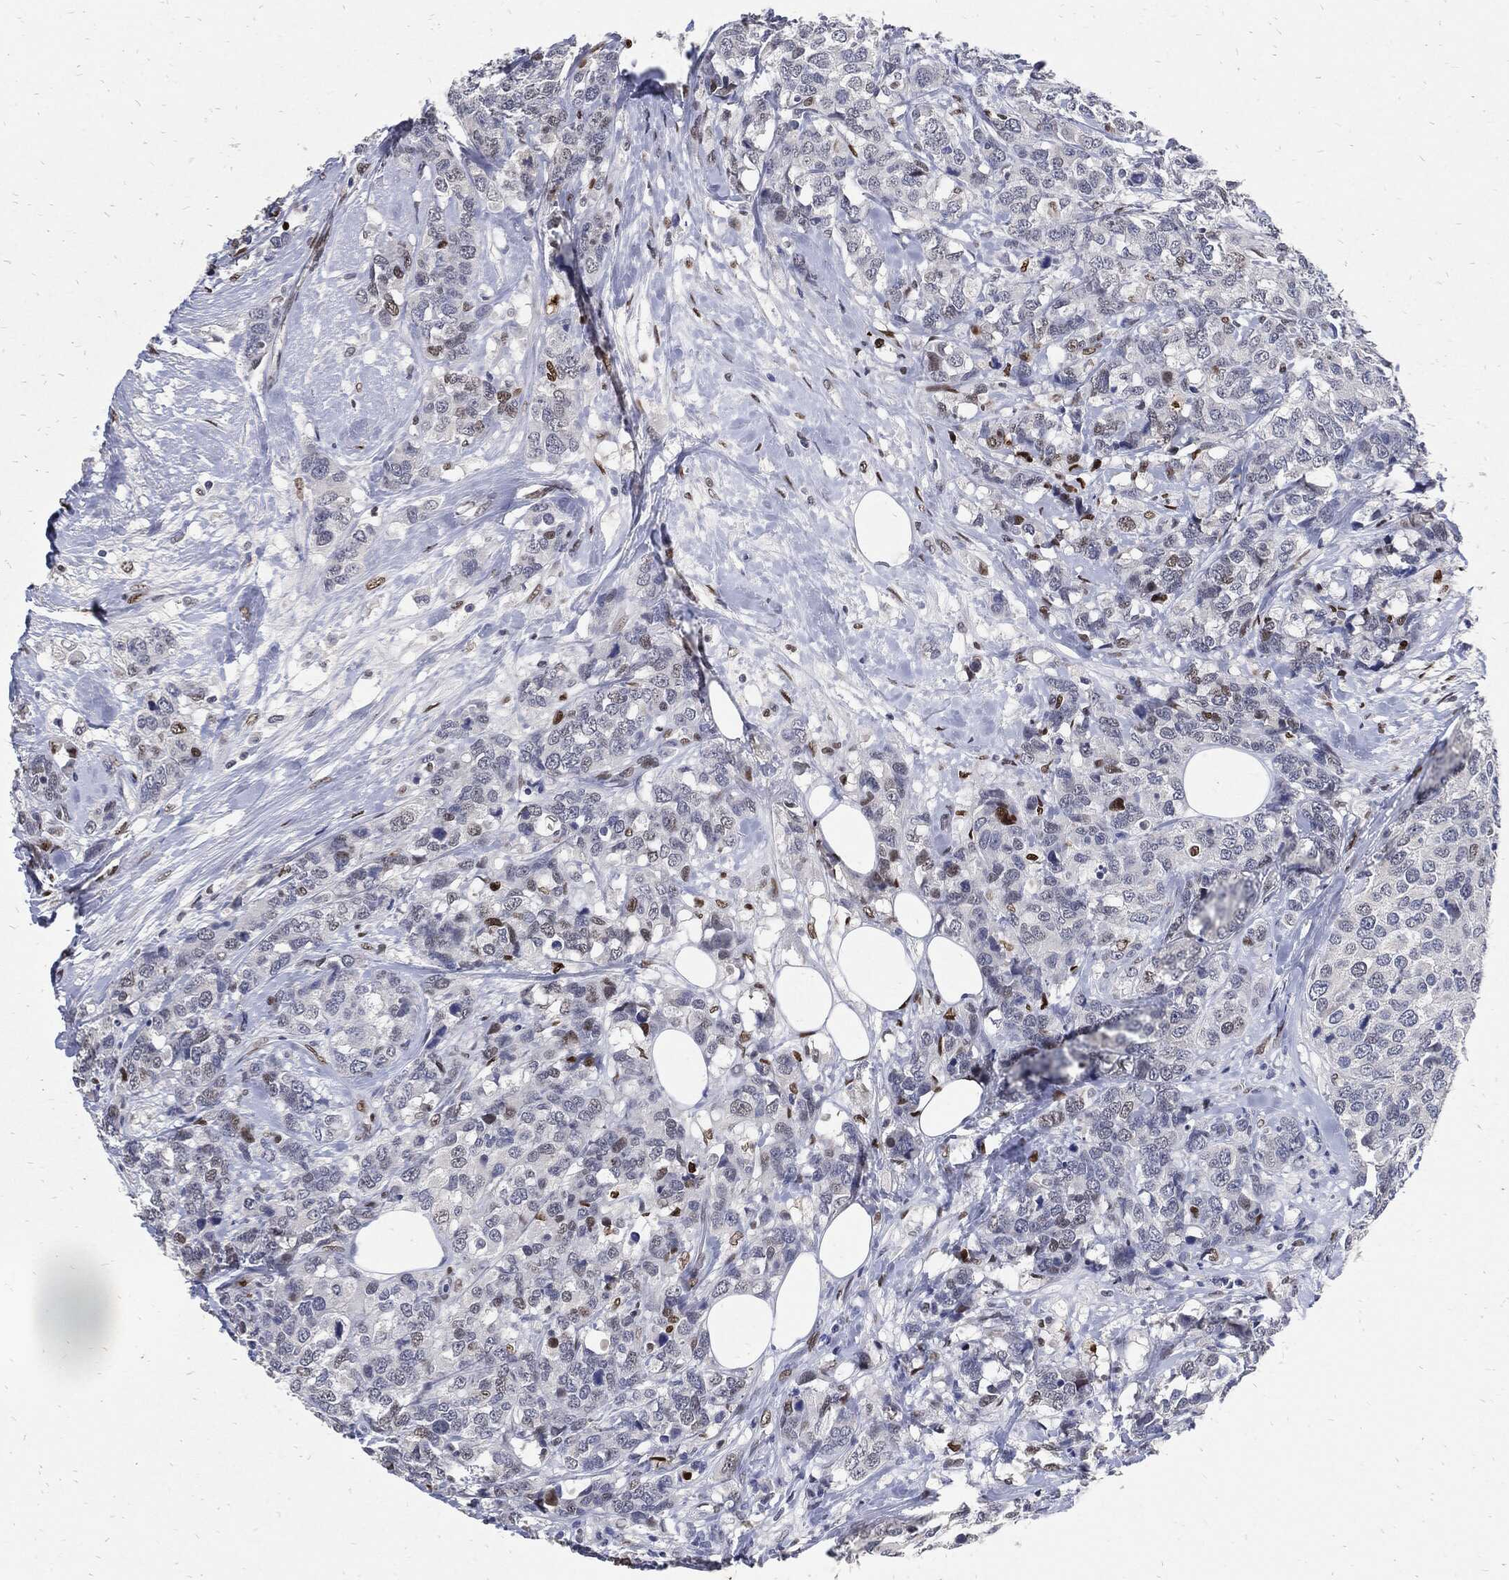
{"staining": {"intensity": "negative", "quantity": "none", "location": "none"}, "tissue": "breast cancer", "cell_type": "Tumor cells", "image_type": "cancer", "snomed": [{"axis": "morphology", "description": "Lobular carcinoma"}, {"axis": "topography", "description": "Breast"}], "caption": "Immunohistochemistry (IHC) image of human breast cancer stained for a protein (brown), which exhibits no positivity in tumor cells. (Brightfield microscopy of DAB (3,3'-diaminobenzidine) immunohistochemistry at high magnification).", "gene": "JUN", "patient": {"sex": "female", "age": 59}}